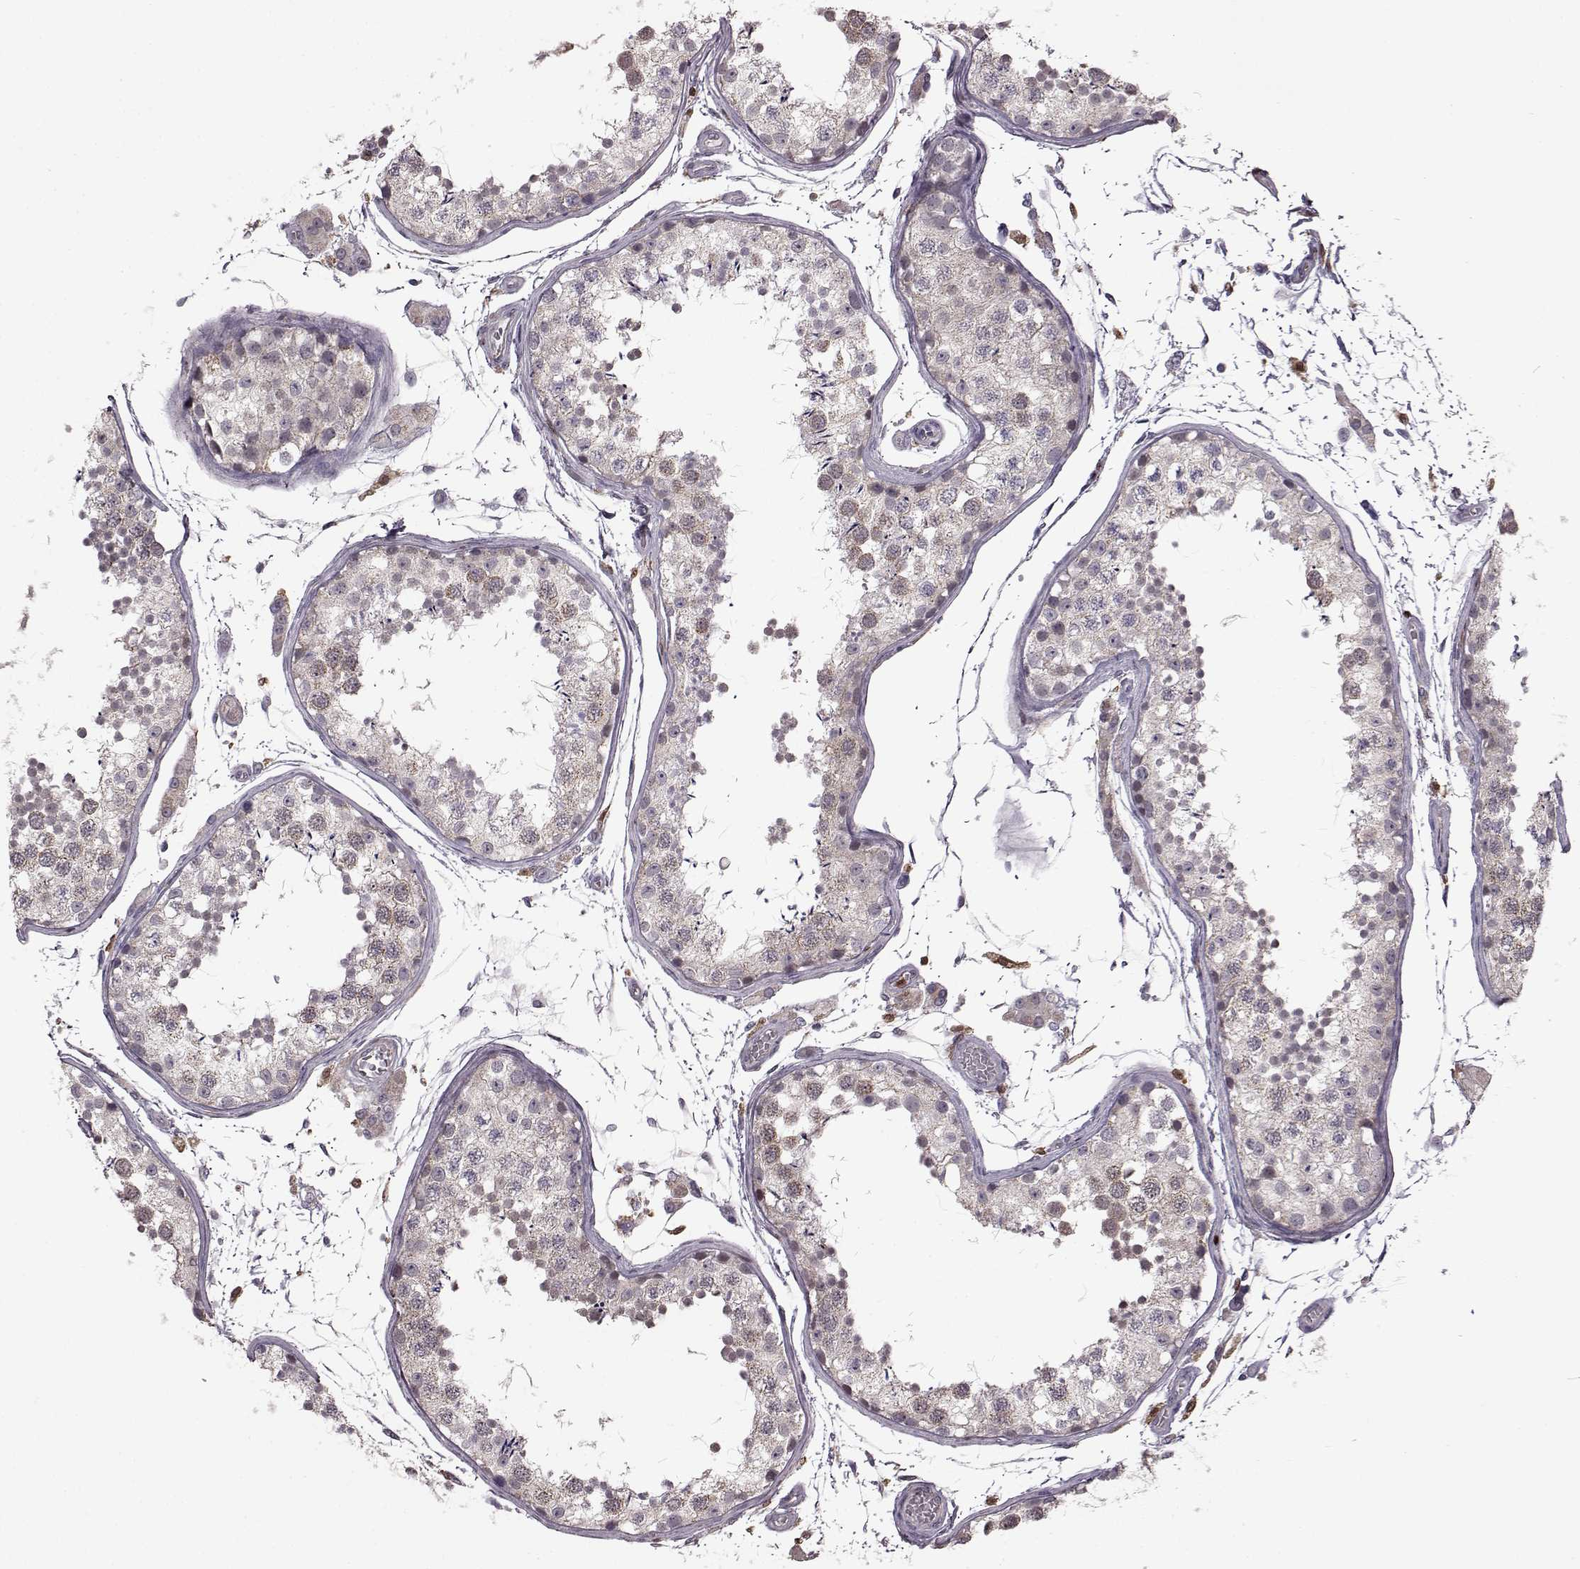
{"staining": {"intensity": "negative", "quantity": "none", "location": "none"}, "tissue": "testis", "cell_type": "Cells in seminiferous ducts", "image_type": "normal", "snomed": [{"axis": "morphology", "description": "Normal tissue, NOS"}, {"axis": "topography", "description": "Testis"}], "caption": "Human testis stained for a protein using immunohistochemistry (IHC) reveals no positivity in cells in seminiferous ducts.", "gene": "DOK2", "patient": {"sex": "male", "age": 29}}